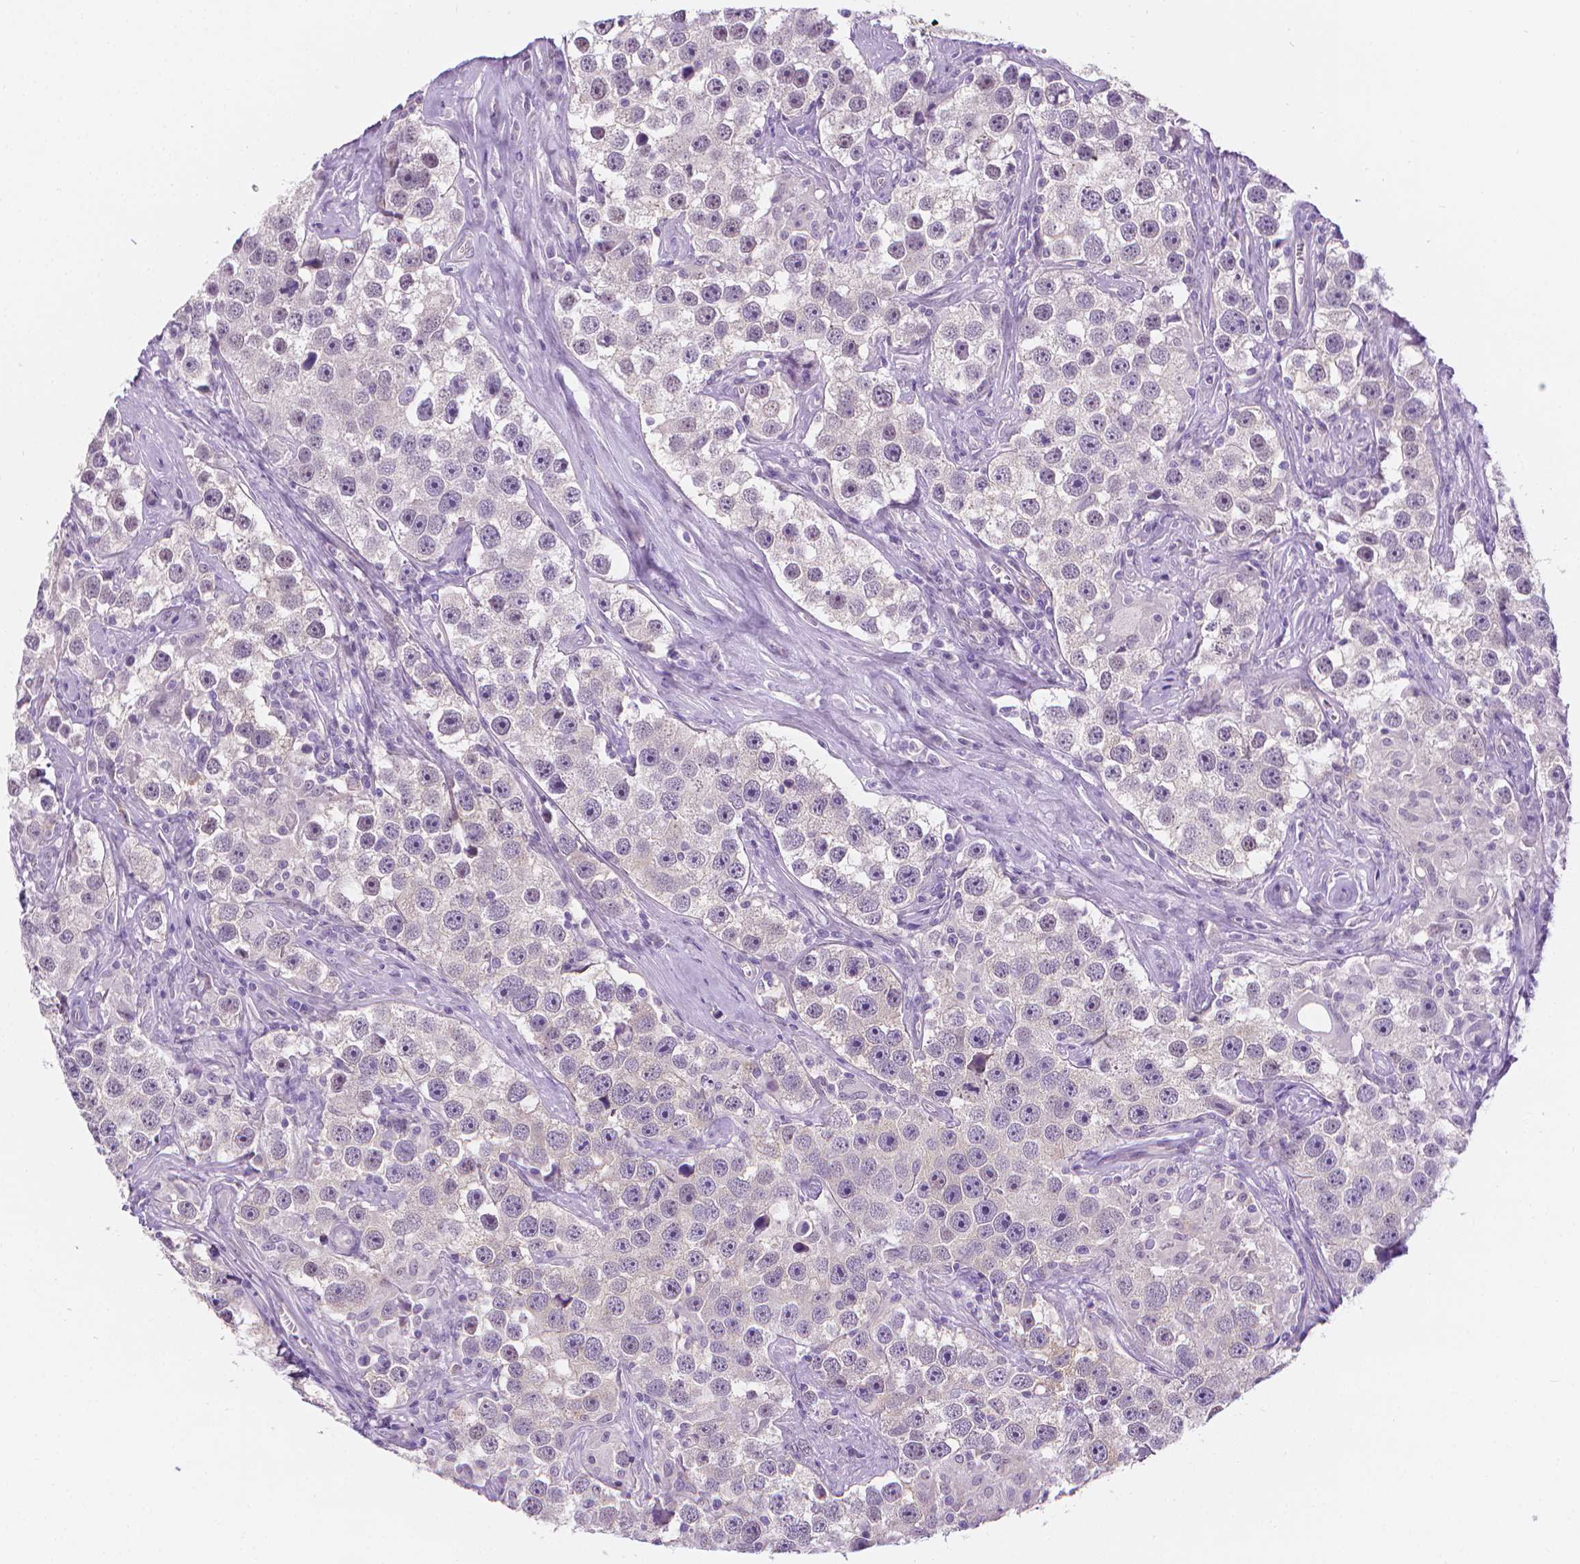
{"staining": {"intensity": "negative", "quantity": "none", "location": "none"}, "tissue": "testis cancer", "cell_type": "Tumor cells", "image_type": "cancer", "snomed": [{"axis": "morphology", "description": "Seminoma, NOS"}, {"axis": "topography", "description": "Testis"}], "caption": "The immunohistochemistry (IHC) image has no significant positivity in tumor cells of testis cancer (seminoma) tissue. Nuclei are stained in blue.", "gene": "FASN", "patient": {"sex": "male", "age": 49}}